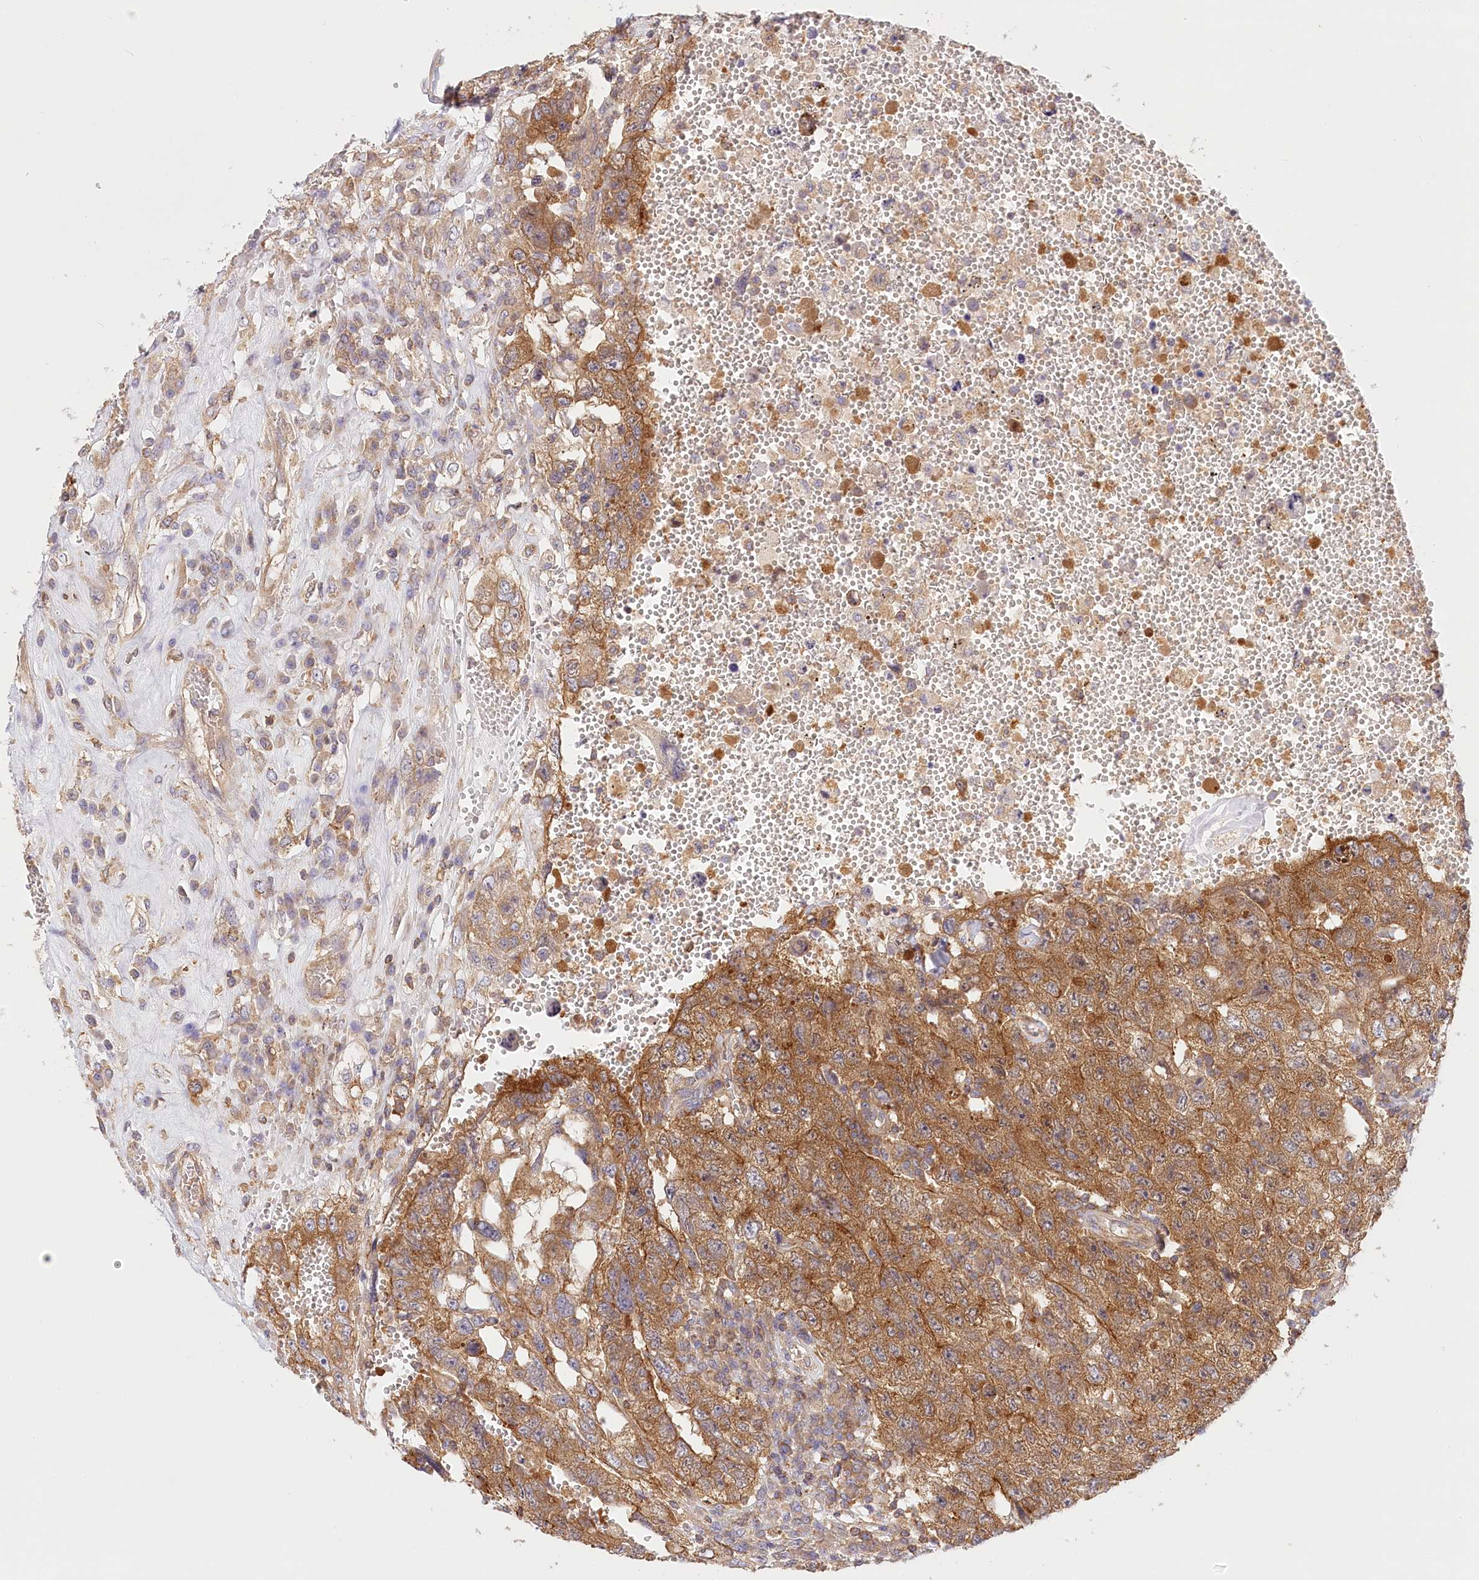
{"staining": {"intensity": "strong", "quantity": ">75%", "location": "cytoplasmic/membranous"}, "tissue": "testis cancer", "cell_type": "Tumor cells", "image_type": "cancer", "snomed": [{"axis": "morphology", "description": "Carcinoma, Embryonal, NOS"}, {"axis": "topography", "description": "Testis"}], "caption": "This photomicrograph demonstrates immunohistochemistry staining of human testis cancer (embryonal carcinoma), with high strong cytoplasmic/membranous positivity in approximately >75% of tumor cells.", "gene": "UMPS", "patient": {"sex": "male", "age": 26}}